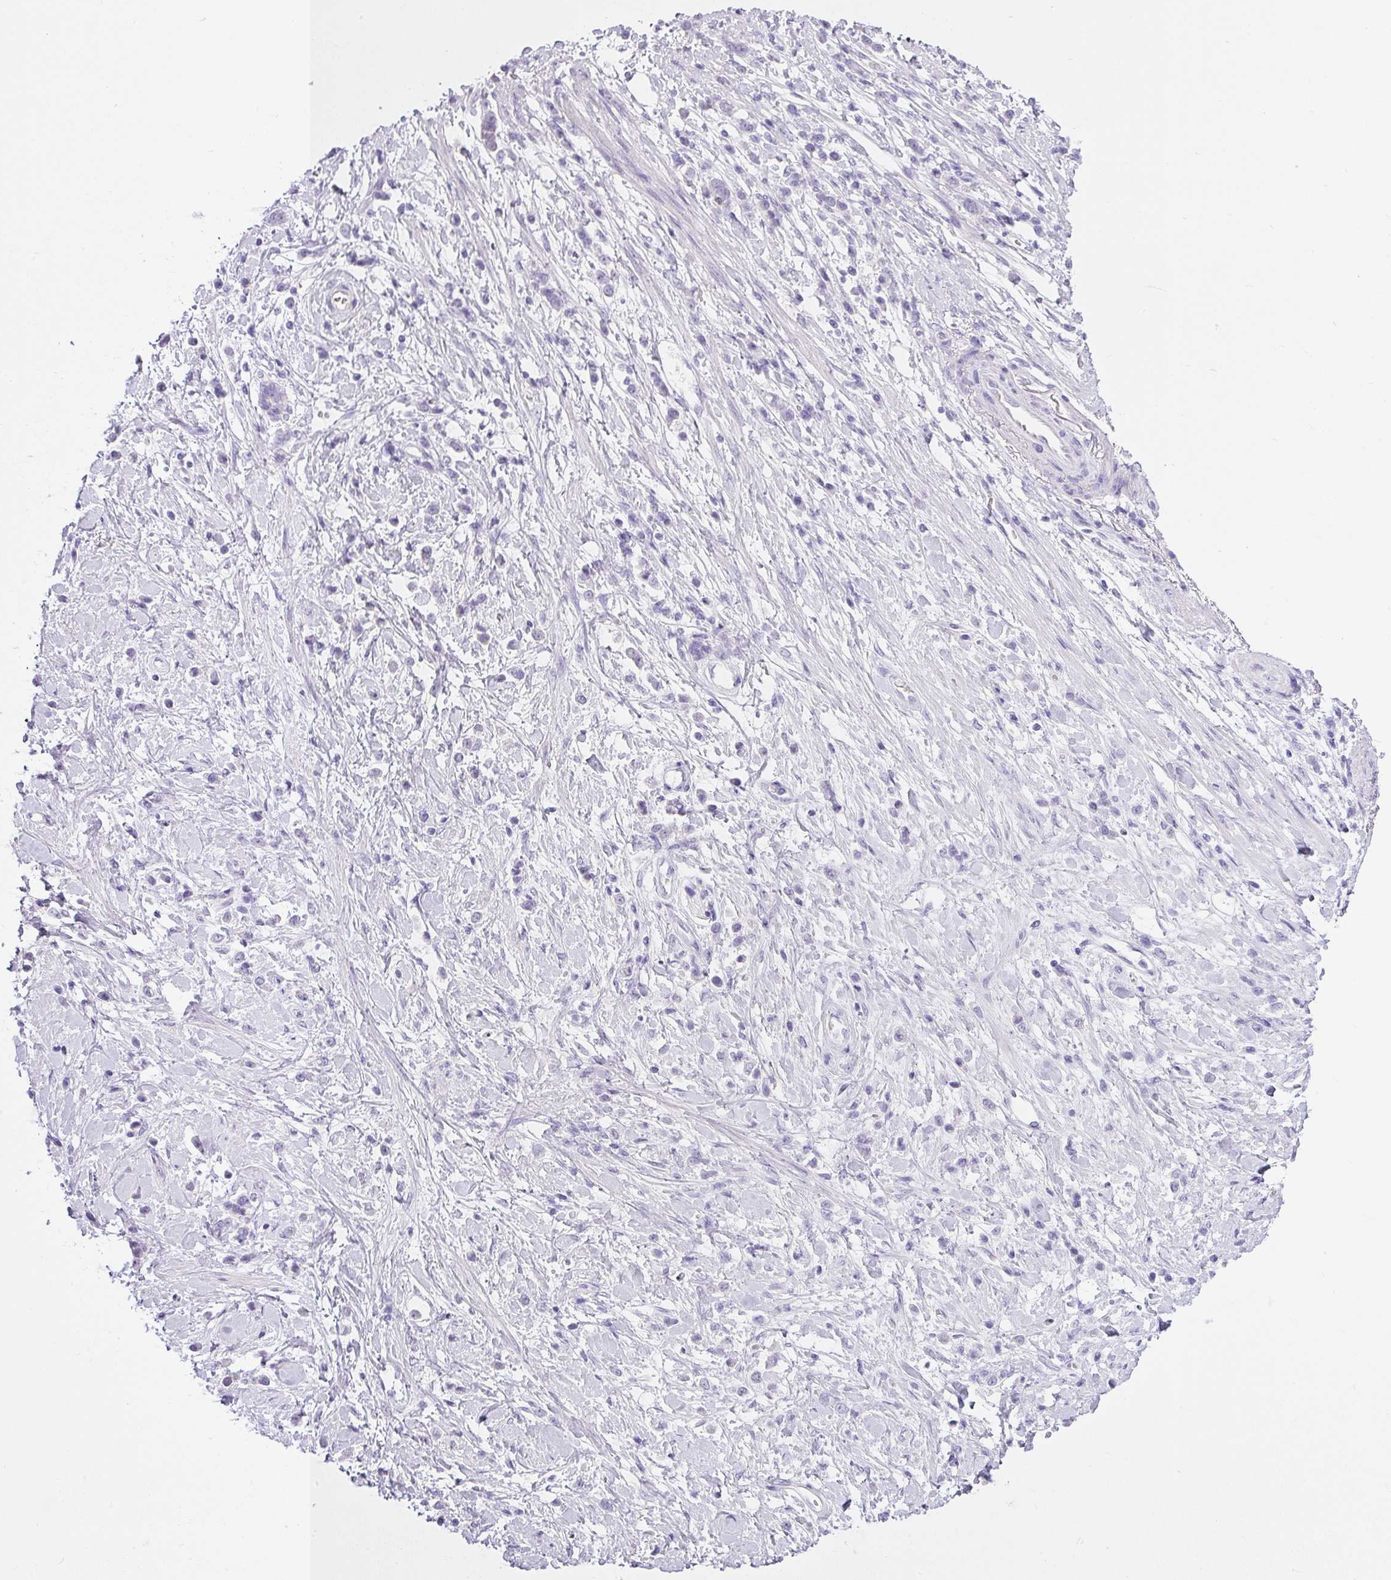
{"staining": {"intensity": "negative", "quantity": "none", "location": "none"}, "tissue": "stomach cancer", "cell_type": "Tumor cells", "image_type": "cancer", "snomed": [{"axis": "morphology", "description": "Adenocarcinoma, NOS"}, {"axis": "topography", "description": "Stomach"}], "caption": "DAB immunohistochemical staining of human stomach cancer (adenocarcinoma) exhibits no significant staining in tumor cells. (DAB immunohistochemistry (IHC) with hematoxylin counter stain).", "gene": "VCY1B", "patient": {"sex": "female", "age": 60}}